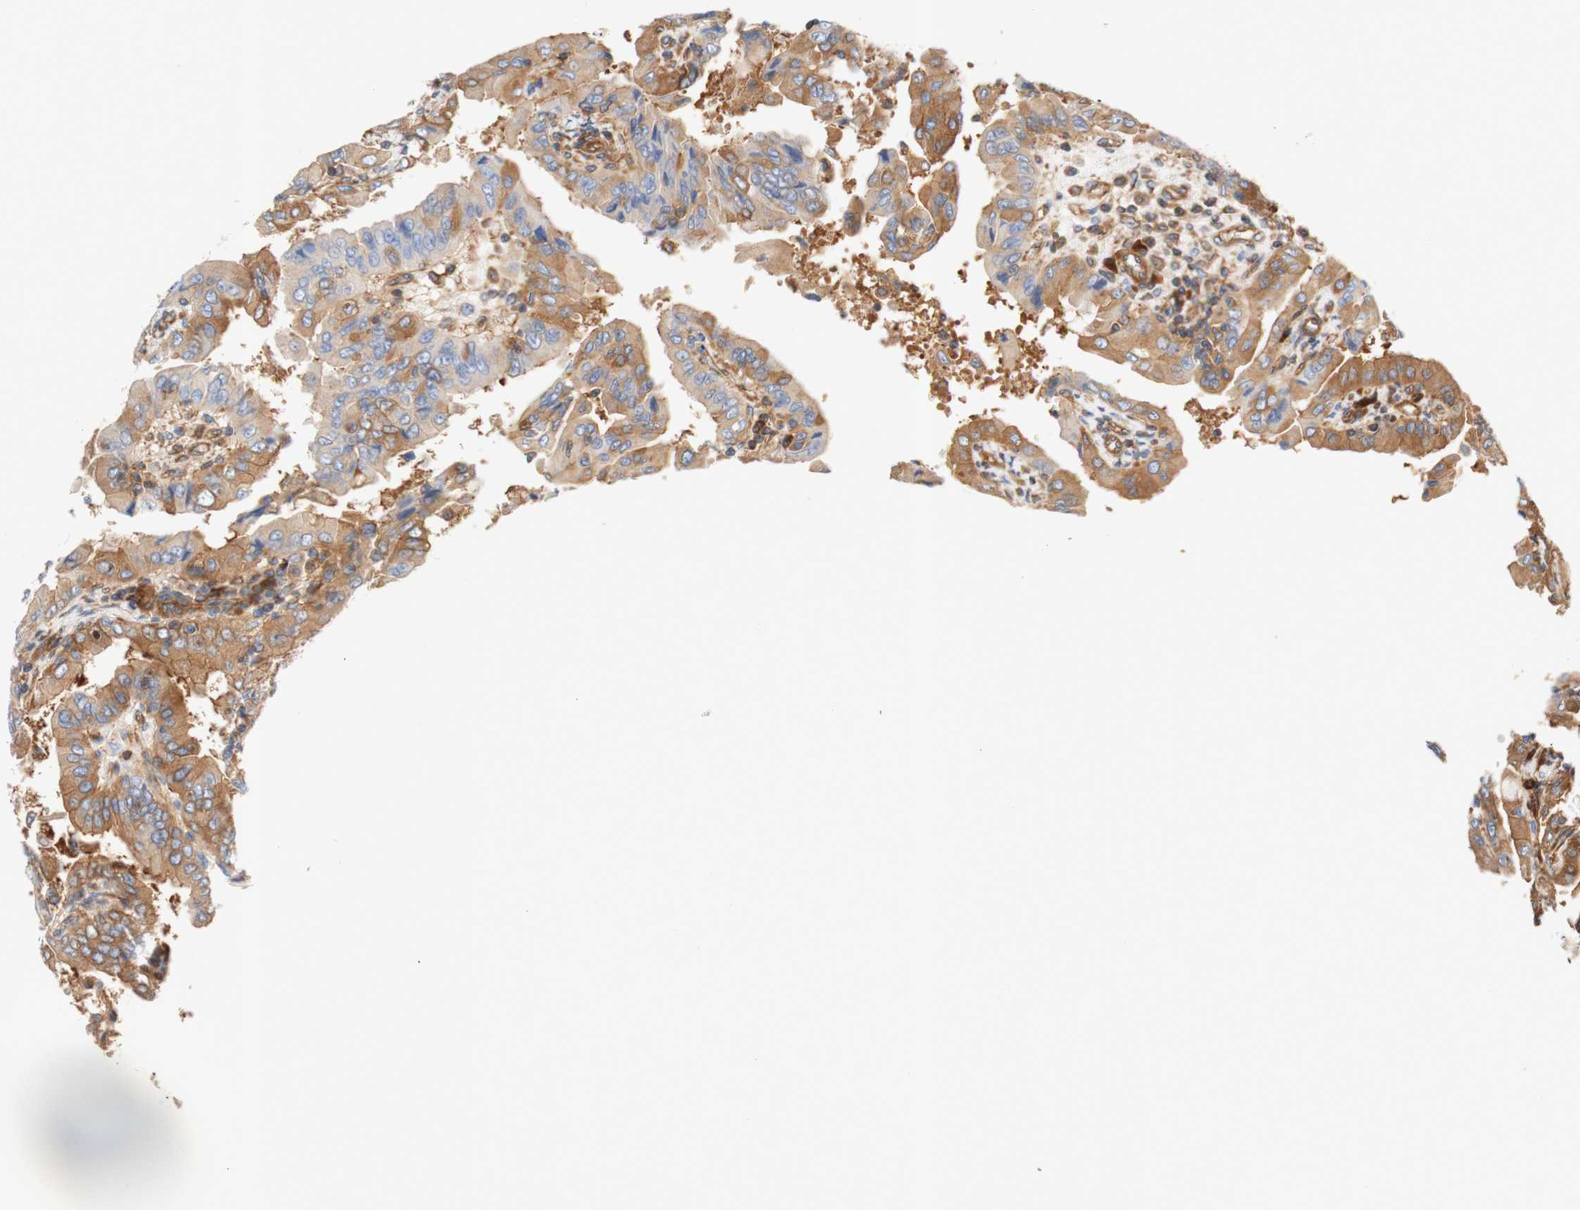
{"staining": {"intensity": "weak", "quantity": ">75%", "location": "cytoplasmic/membranous"}, "tissue": "thyroid cancer", "cell_type": "Tumor cells", "image_type": "cancer", "snomed": [{"axis": "morphology", "description": "Papillary adenocarcinoma, NOS"}, {"axis": "topography", "description": "Thyroid gland"}], "caption": "A photomicrograph of thyroid cancer (papillary adenocarcinoma) stained for a protein displays weak cytoplasmic/membranous brown staining in tumor cells. (DAB (3,3'-diaminobenzidine) = brown stain, brightfield microscopy at high magnification).", "gene": "STOM", "patient": {"sex": "male", "age": 33}}